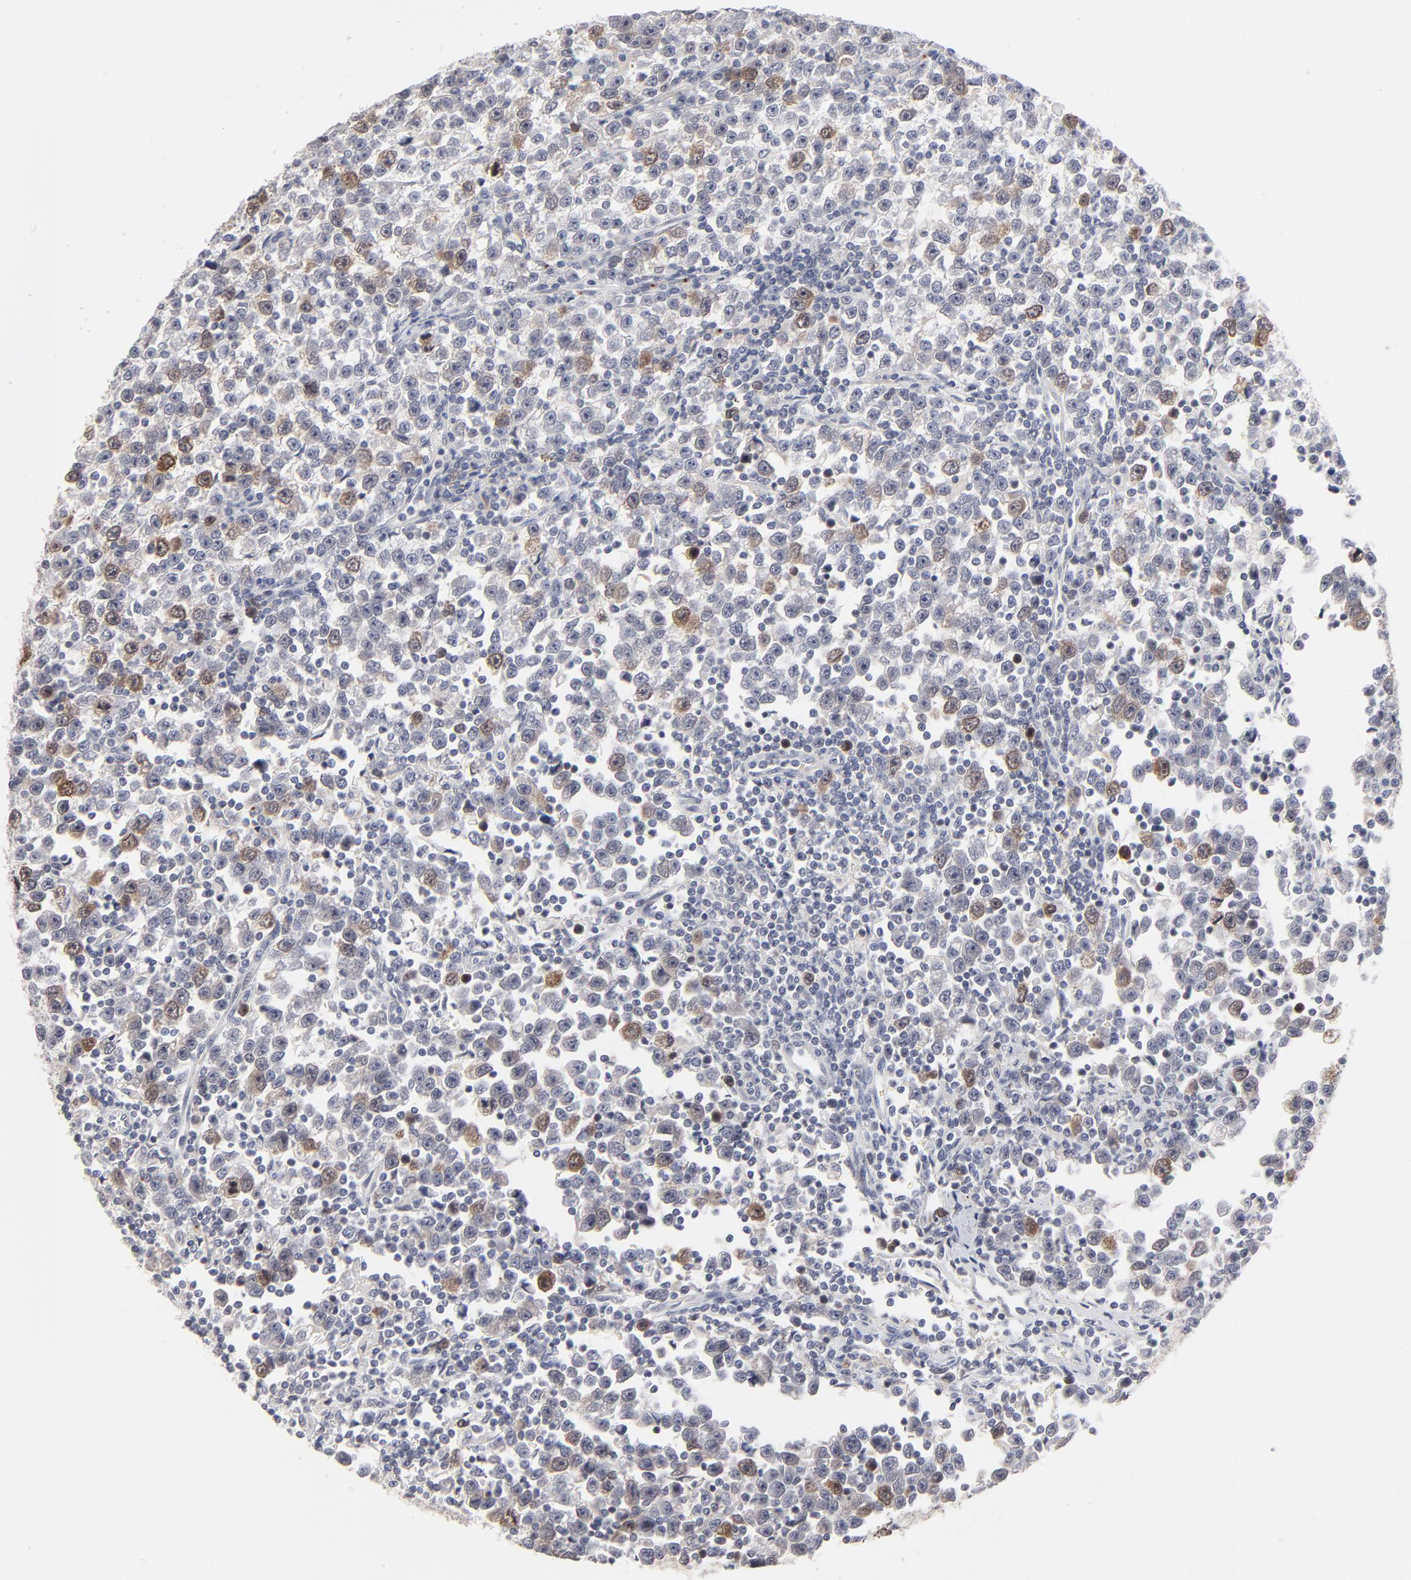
{"staining": {"intensity": "moderate", "quantity": "<25%", "location": "cytoplasmic/membranous"}, "tissue": "testis cancer", "cell_type": "Tumor cells", "image_type": "cancer", "snomed": [{"axis": "morphology", "description": "Seminoma, NOS"}, {"axis": "topography", "description": "Testis"}], "caption": "Immunohistochemistry of human testis seminoma reveals low levels of moderate cytoplasmic/membranous positivity in approximately <25% of tumor cells. The staining is performed using DAB (3,3'-diaminobenzidine) brown chromogen to label protein expression. The nuclei are counter-stained blue using hematoxylin.", "gene": "AURKA", "patient": {"sex": "male", "age": 43}}